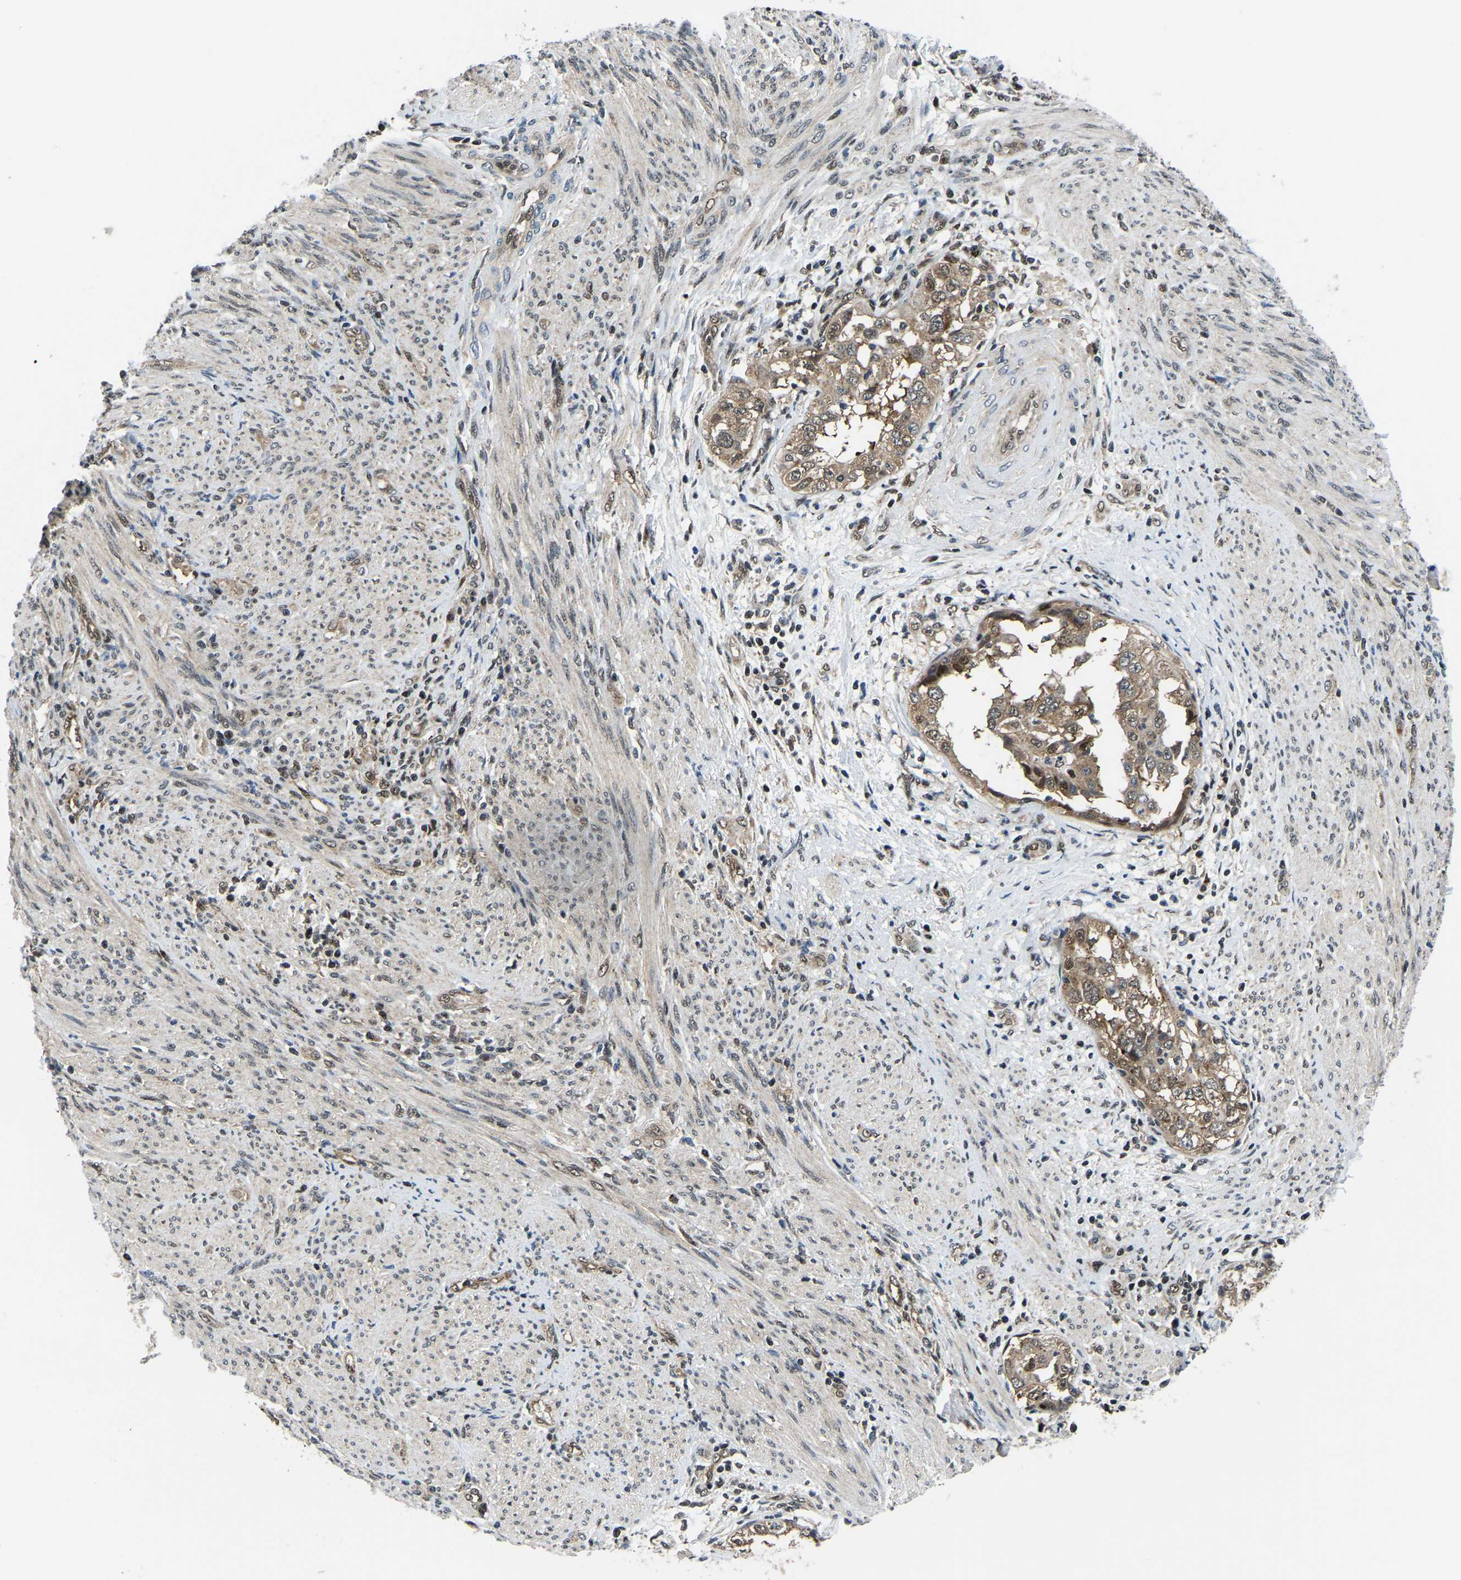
{"staining": {"intensity": "moderate", "quantity": ">75%", "location": "cytoplasmic/membranous,nuclear"}, "tissue": "endometrial cancer", "cell_type": "Tumor cells", "image_type": "cancer", "snomed": [{"axis": "morphology", "description": "Adenocarcinoma, NOS"}, {"axis": "topography", "description": "Endometrium"}], "caption": "Human endometrial adenocarcinoma stained with a protein marker shows moderate staining in tumor cells.", "gene": "DFFA", "patient": {"sex": "female", "age": 85}}